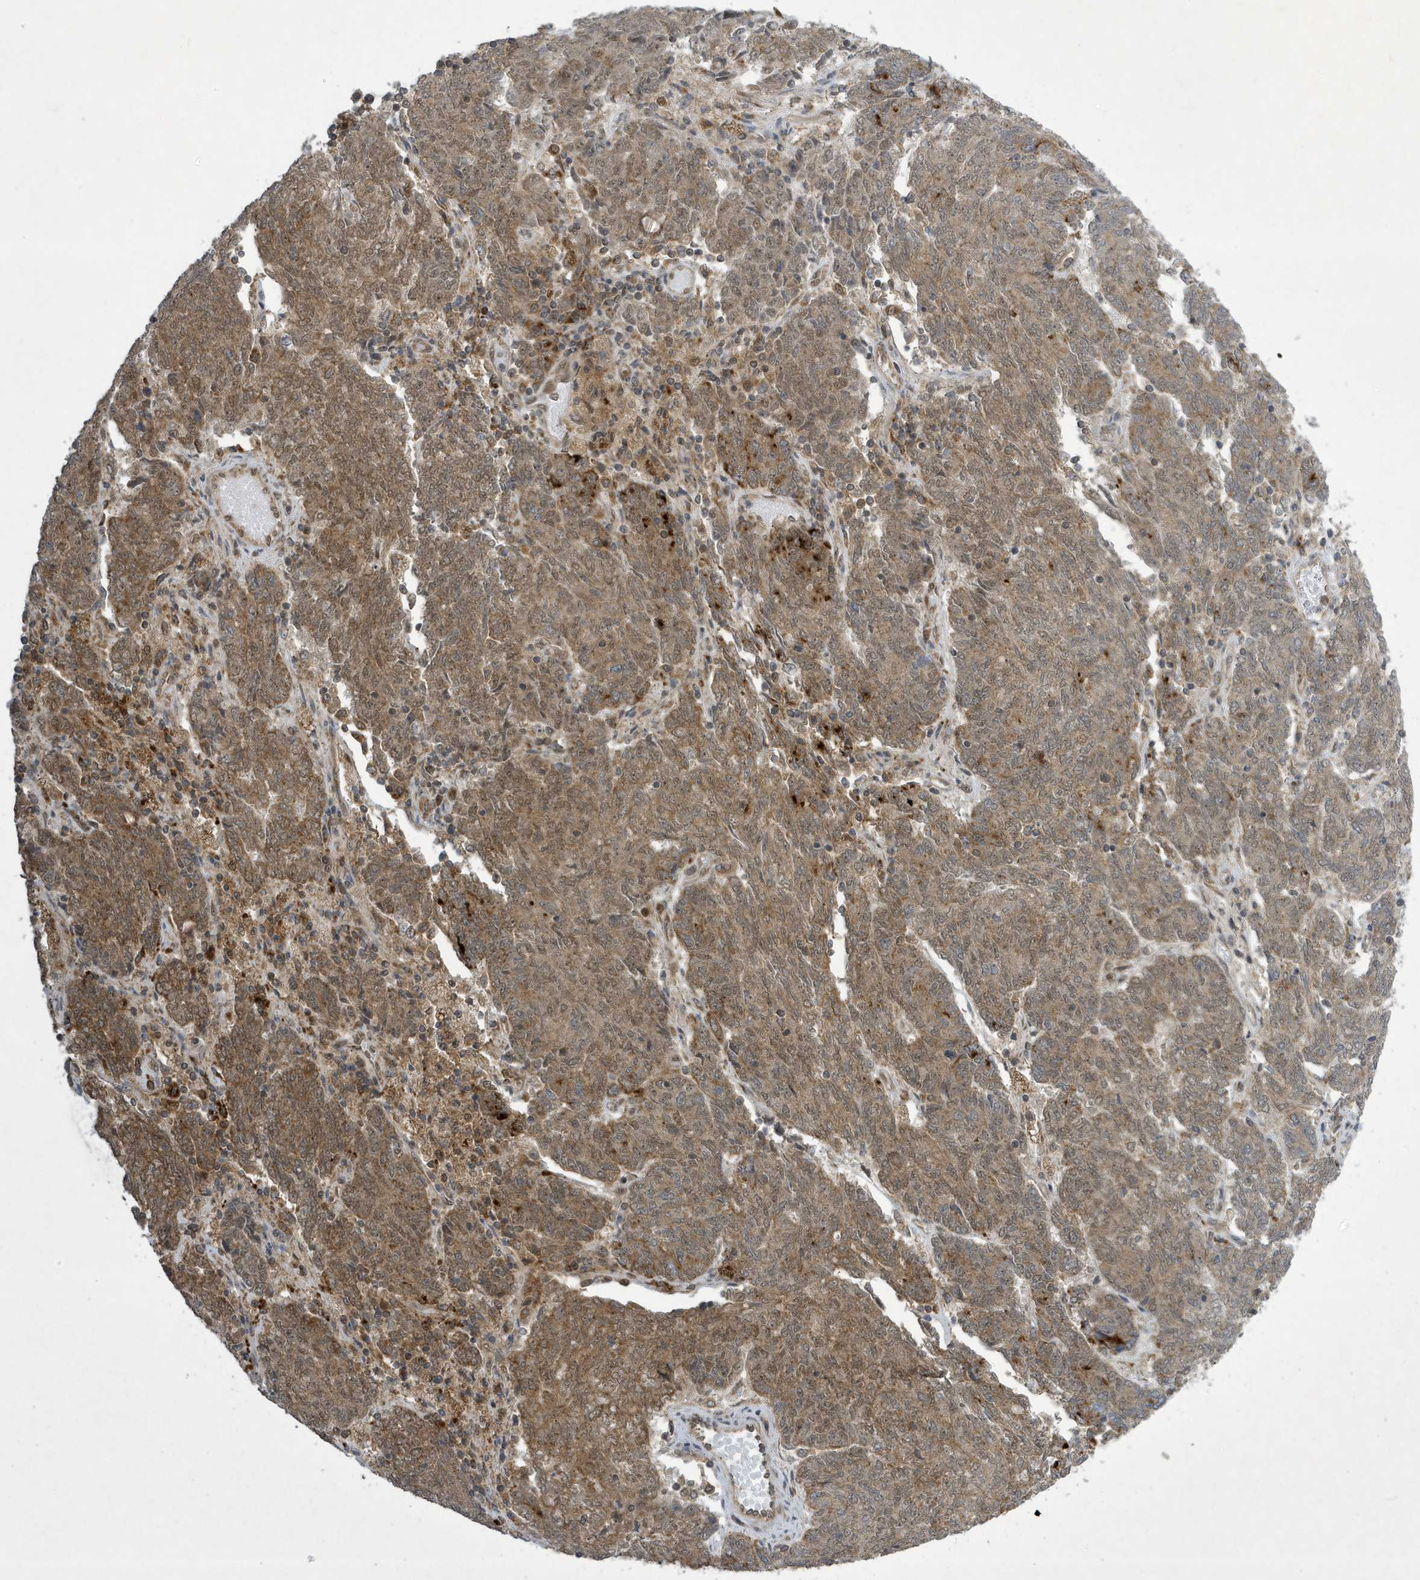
{"staining": {"intensity": "moderate", "quantity": ">75%", "location": "cytoplasmic/membranous,nuclear"}, "tissue": "endometrial cancer", "cell_type": "Tumor cells", "image_type": "cancer", "snomed": [{"axis": "morphology", "description": "Adenocarcinoma, NOS"}, {"axis": "topography", "description": "Endometrium"}], "caption": "Protein expression analysis of human endometrial adenocarcinoma reveals moderate cytoplasmic/membranous and nuclear expression in approximately >75% of tumor cells. Ihc stains the protein of interest in brown and the nuclei are stained blue.", "gene": "NCOA7", "patient": {"sex": "female", "age": 80}}